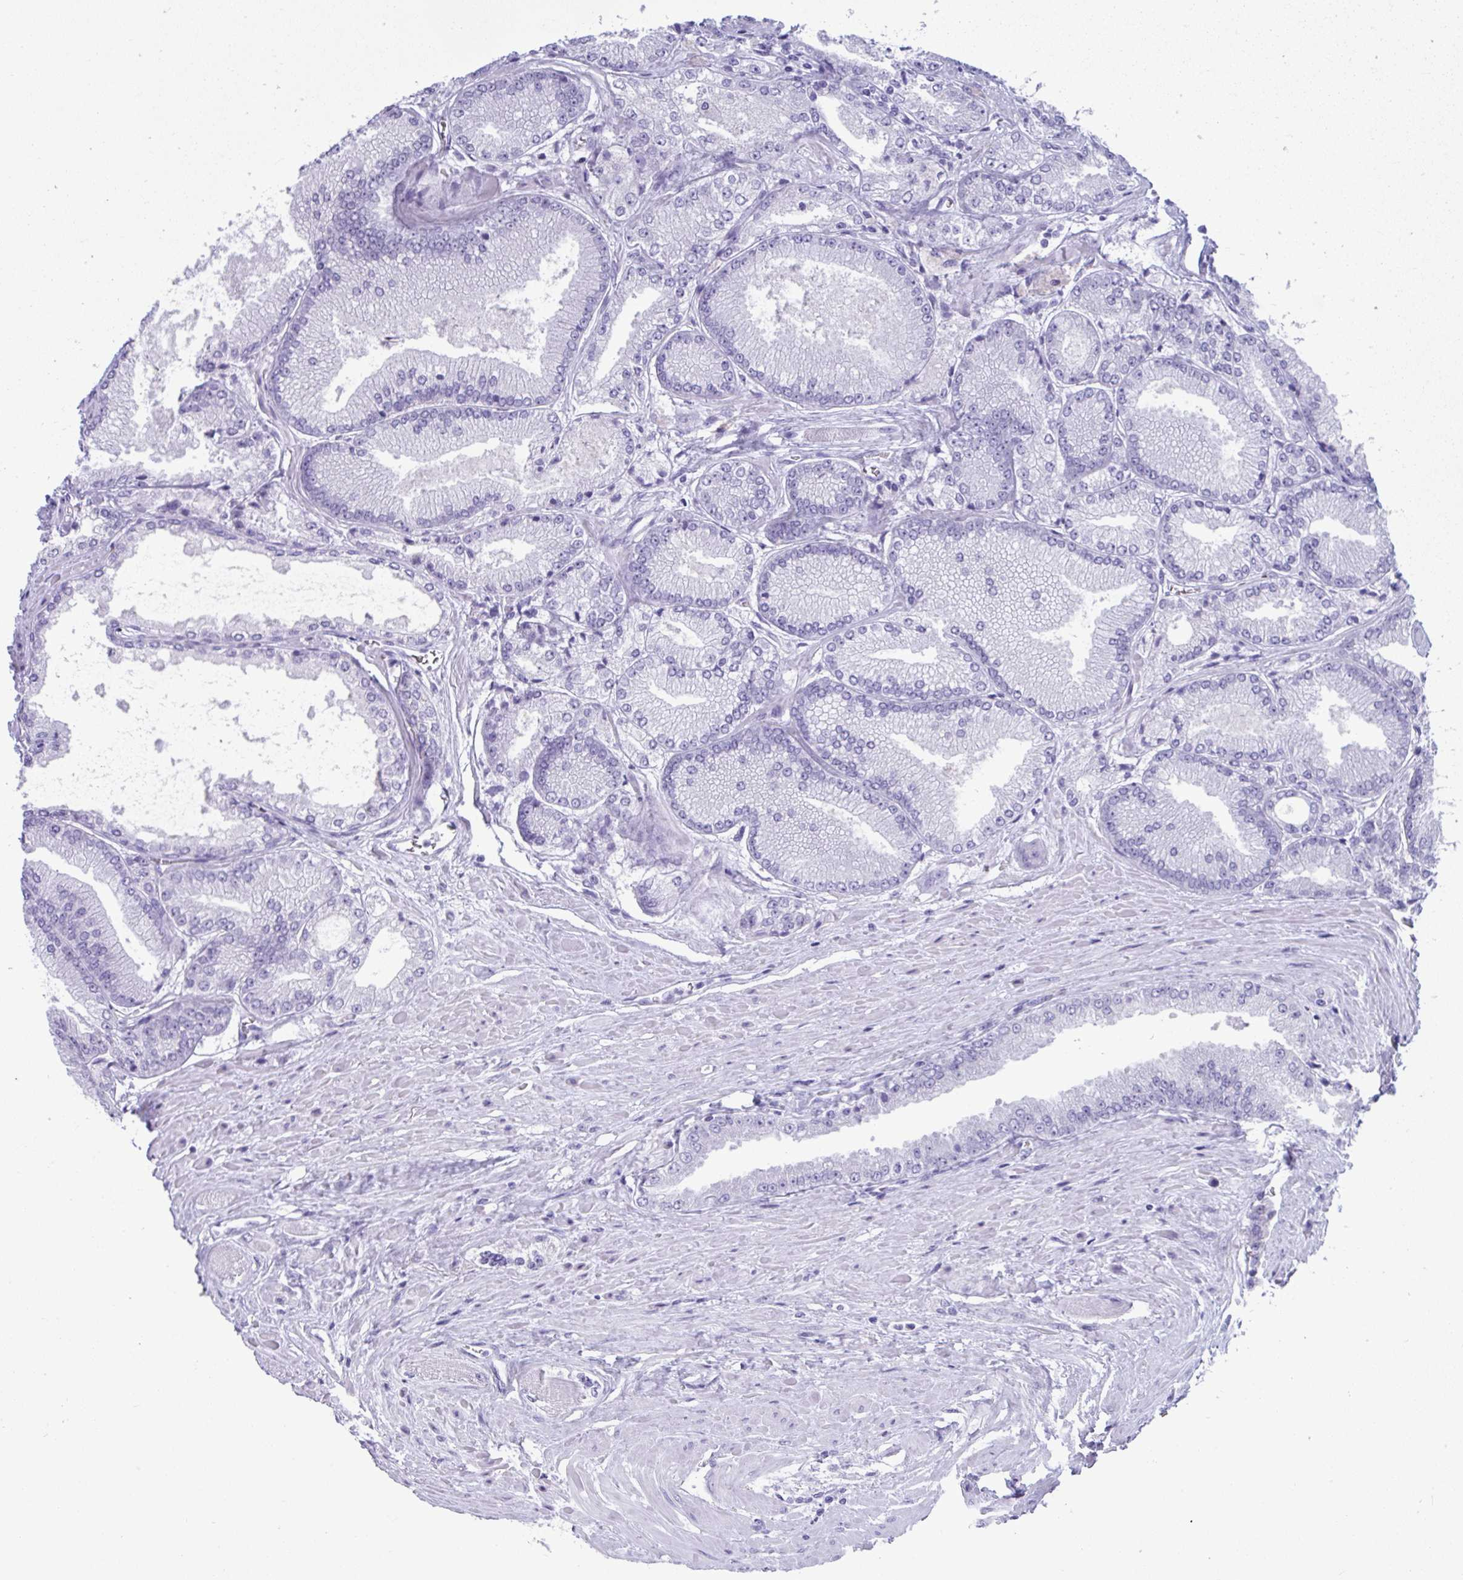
{"staining": {"intensity": "negative", "quantity": "none", "location": "none"}, "tissue": "prostate cancer", "cell_type": "Tumor cells", "image_type": "cancer", "snomed": [{"axis": "morphology", "description": "Adenocarcinoma, Low grade"}, {"axis": "topography", "description": "Prostate"}], "caption": "DAB immunohistochemical staining of prostate cancer displays no significant expression in tumor cells.", "gene": "PSCA", "patient": {"sex": "male", "age": 67}}